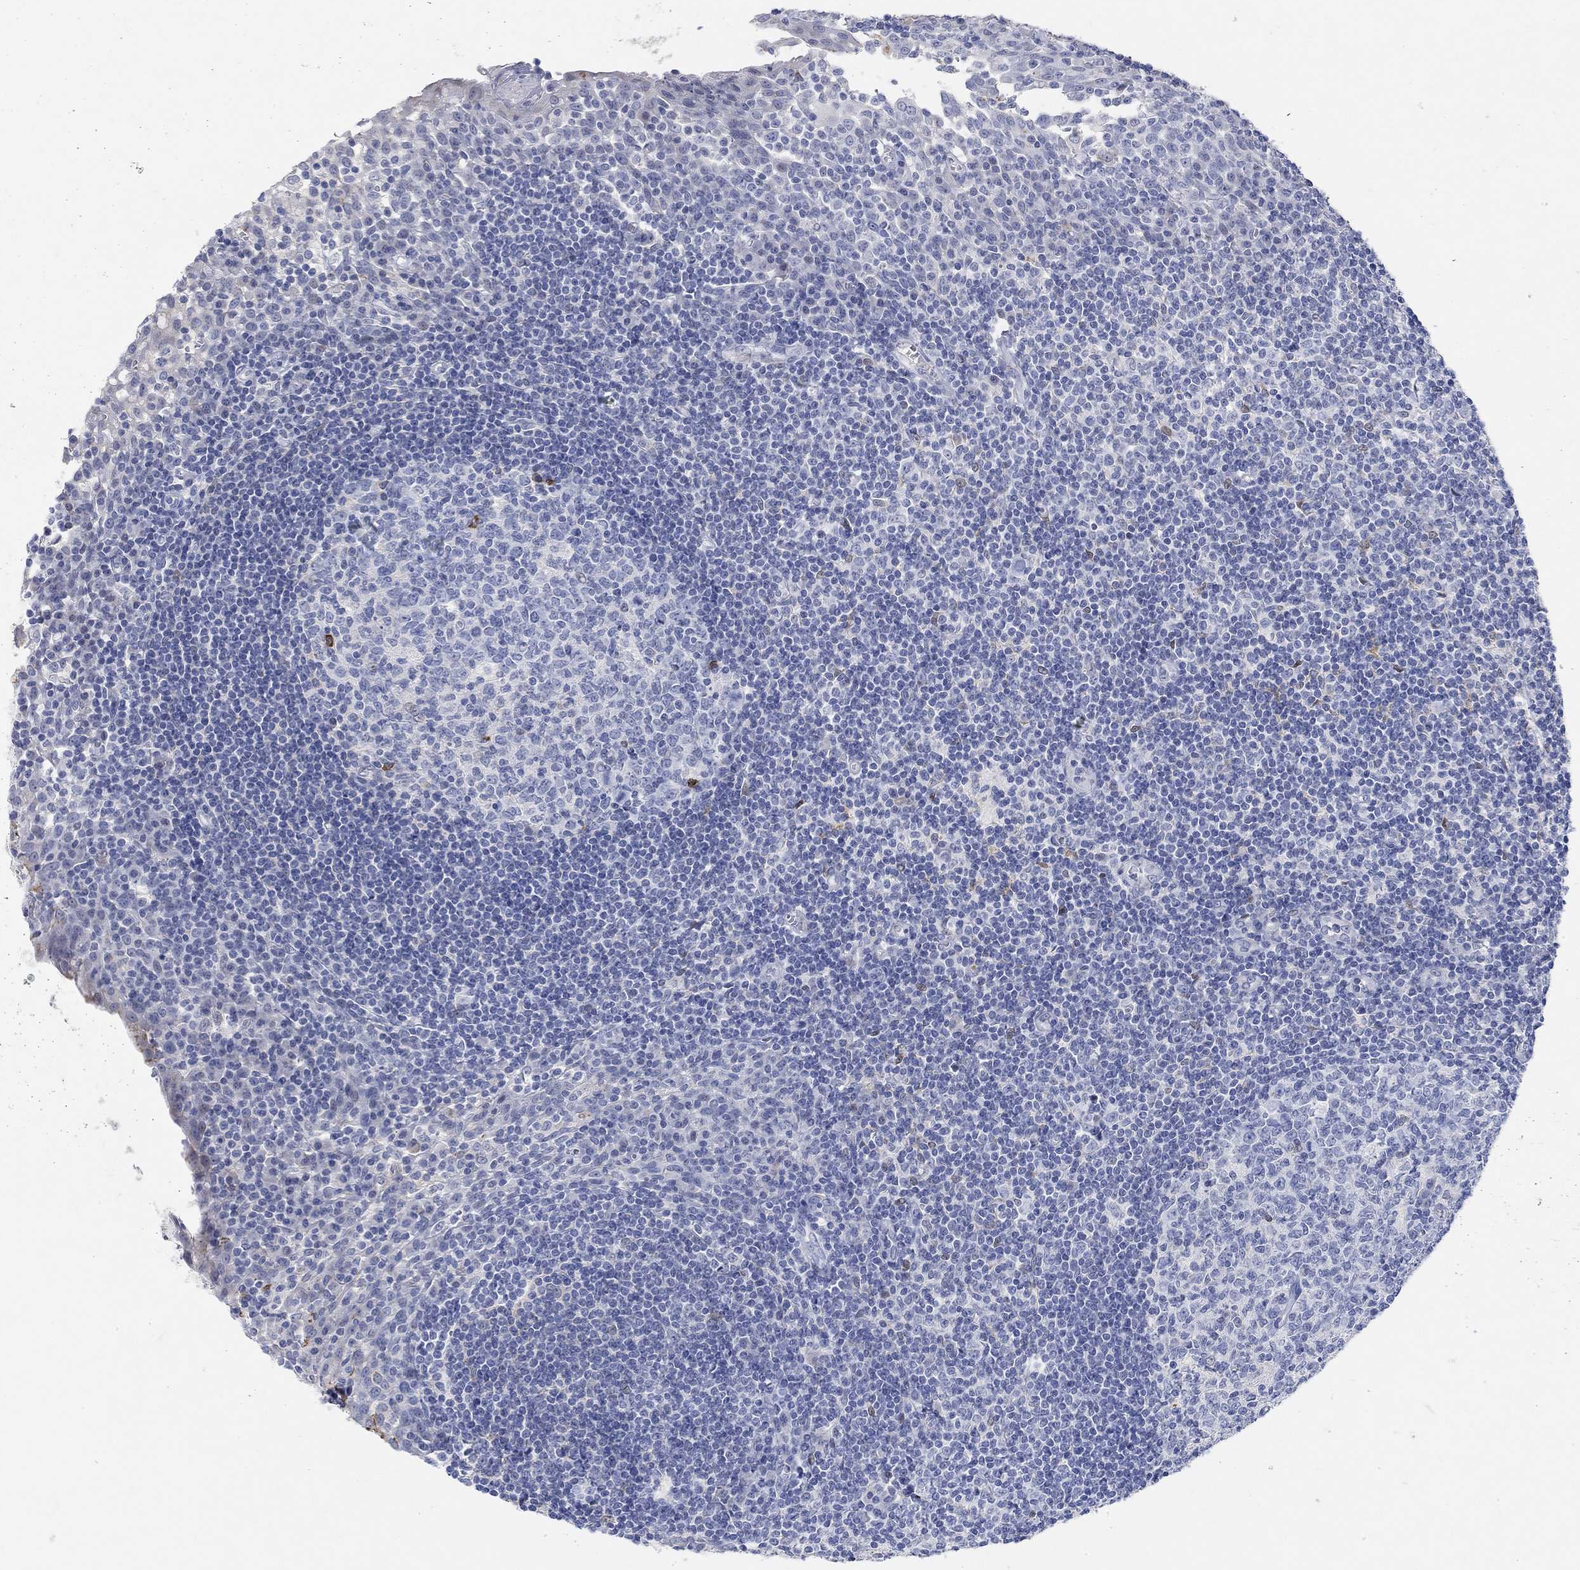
{"staining": {"intensity": "strong", "quantity": "<25%", "location": "cytoplasmic/membranous"}, "tissue": "tonsil", "cell_type": "Germinal center cells", "image_type": "normal", "snomed": [{"axis": "morphology", "description": "Normal tissue, NOS"}, {"axis": "topography", "description": "Tonsil"}], "caption": "Protein expression by immunohistochemistry displays strong cytoplasmic/membranous staining in approximately <25% of germinal center cells in unremarkable tonsil. (Brightfield microscopy of DAB IHC at high magnification).", "gene": "VAT1L", "patient": {"sex": "female", "age": 13}}